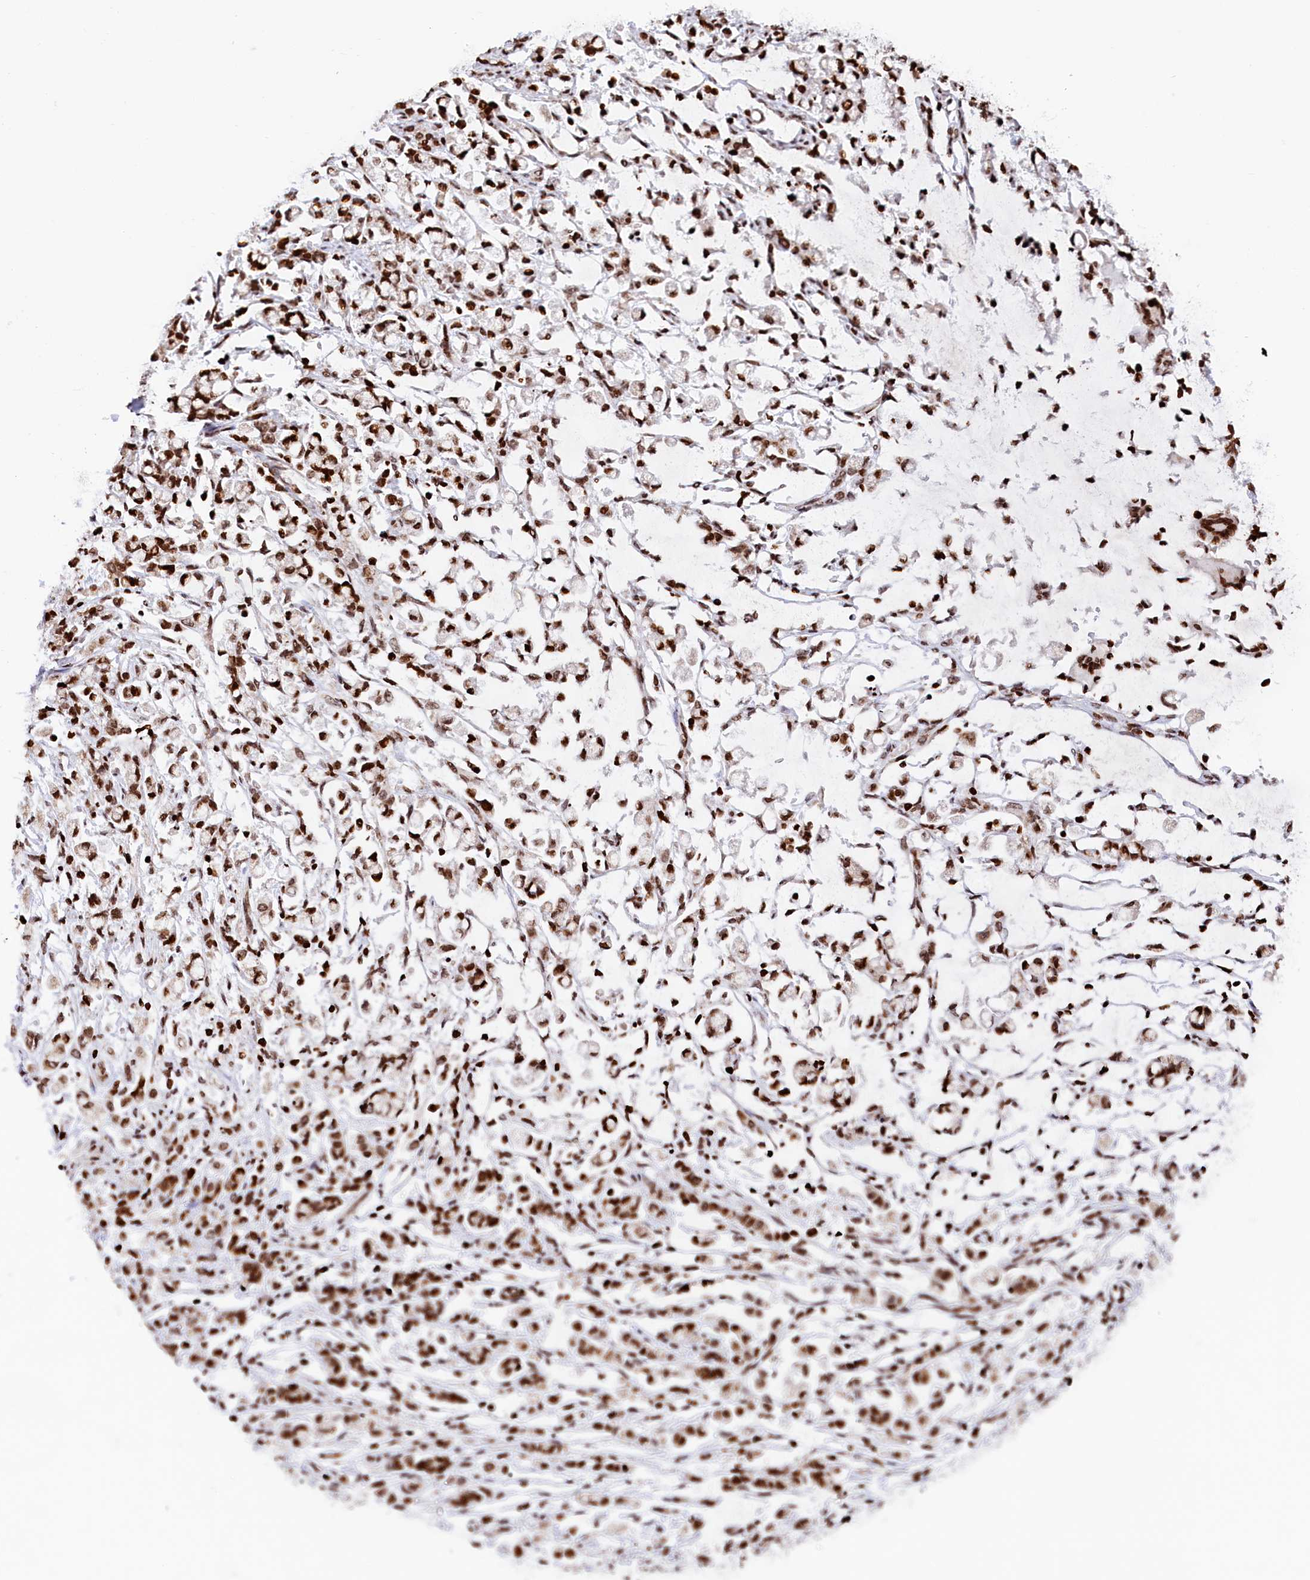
{"staining": {"intensity": "strong", "quantity": ">75%", "location": "nuclear"}, "tissue": "stomach cancer", "cell_type": "Tumor cells", "image_type": "cancer", "snomed": [{"axis": "morphology", "description": "Adenocarcinoma, NOS"}, {"axis": "topography", "description": "Stomach"}], "caption": "A brown stain labels strong nuclear staining of a protein in stomach adenocarcinoma tumor cells.", "gene": "TIMM29", "patient": {"sex": "female", "age": 60}}